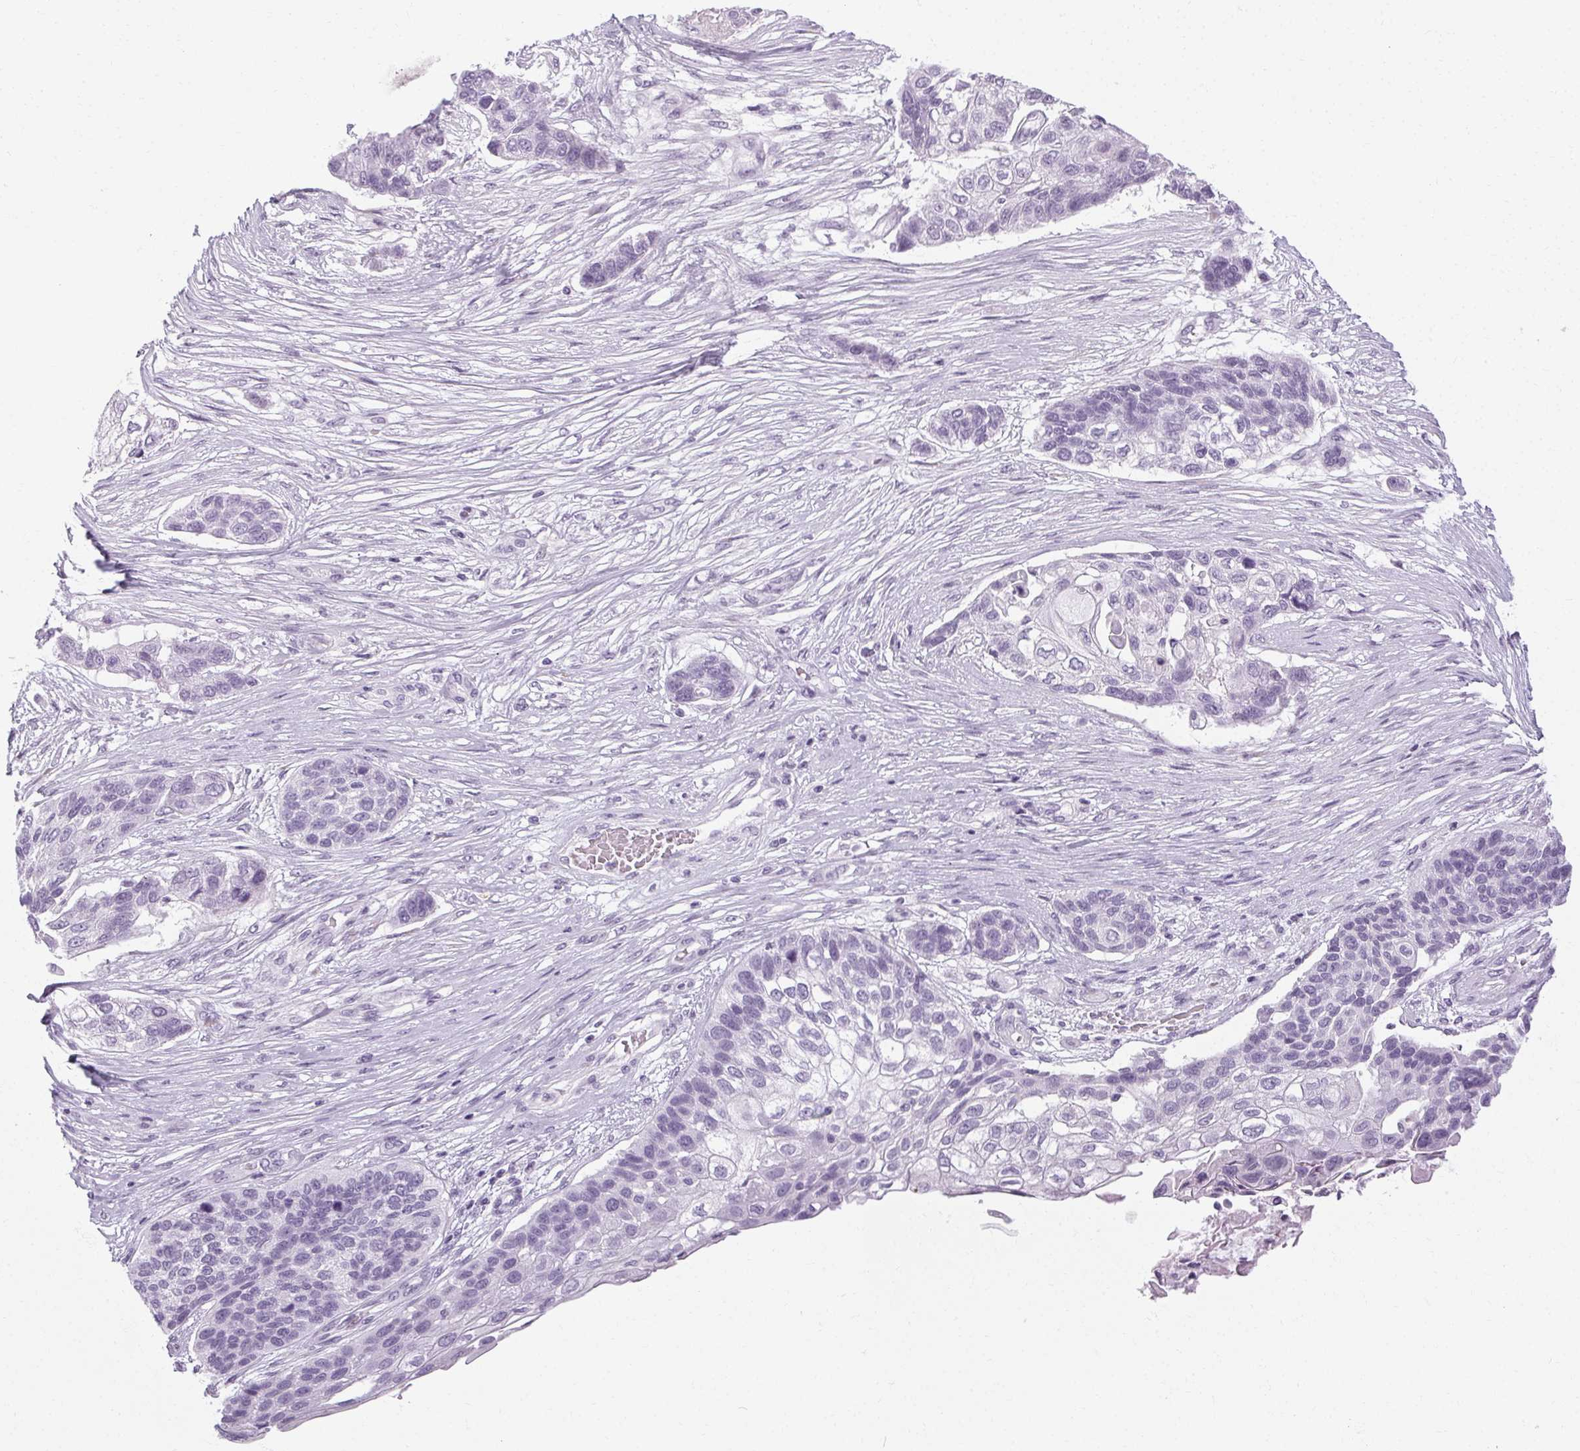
{"staining": {"intensity": "negative", "quantity": "none", "location": "none"}, "tissue": "lung cancer", "cell_type": "Tumor cells", "image_type": "cancer", "snomed": [{"axis": "morphology", "description": "Squamous cell carcinoma, NOS"}, {"axis": "topography", "description": "Lung"}], "caption": "A micrograph of human squamous cell carcinoma (lung) is negative for staining in tumor cells.", "gene": "POMC", "patient": {"sex": "male", "age": 69}}